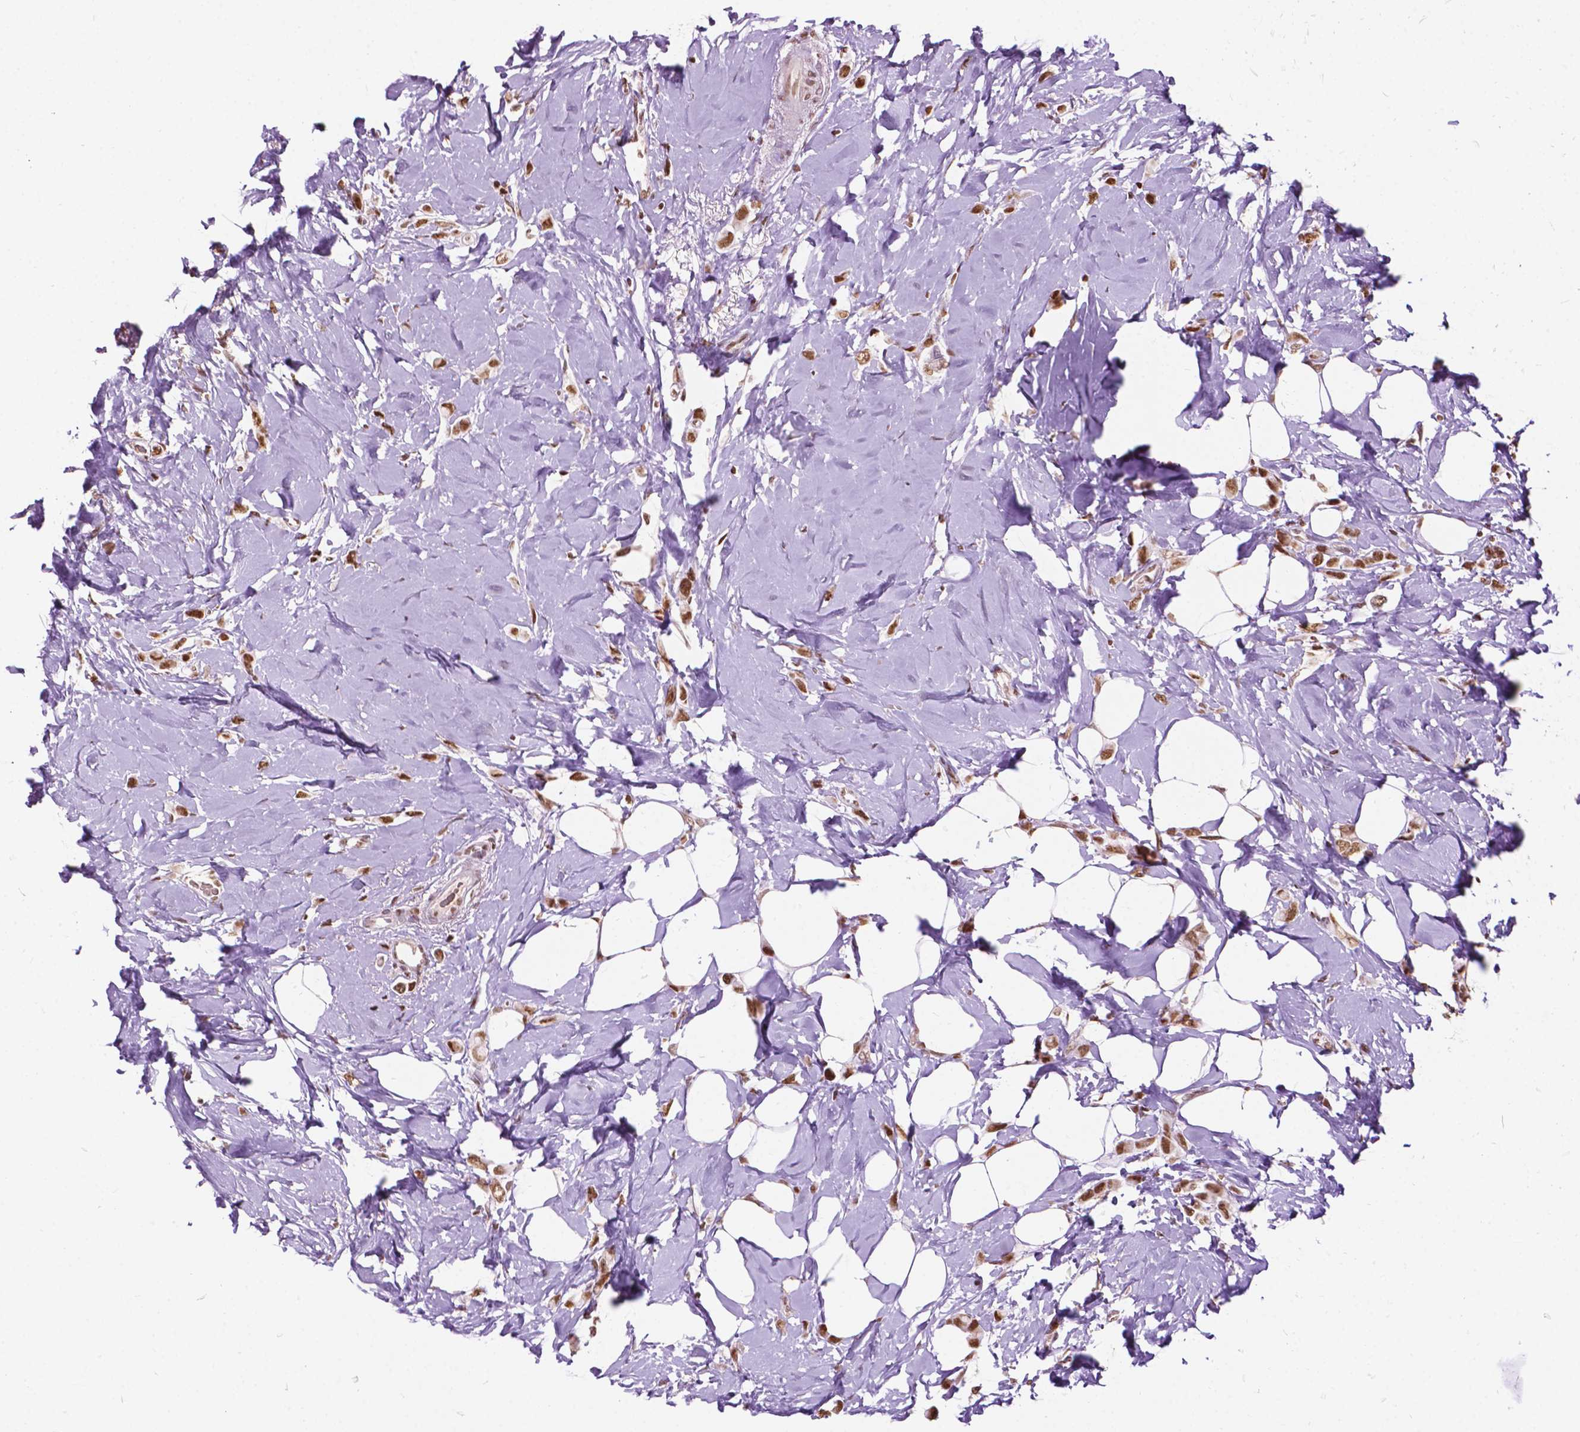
{"staining": {"intensity": "moderate", "quantity": ">75%", "location": "nuclear"}, "tissue": "breast cancer", "cell_type": "Tumor cells", "image_type": "cancer", "snomed": [{"axis": "morphology", "description": "Lobular carcinoma"}, {"axis": "topography", "description": "Breast"}], "caption": "Breast cancer was stained to show a protein in brown. There is medium levels of moderate nuclear positivity in approximately >75% of tumor cells.", "gene": "COL23A1", "patient": {"sex": "female", "age": 66}}